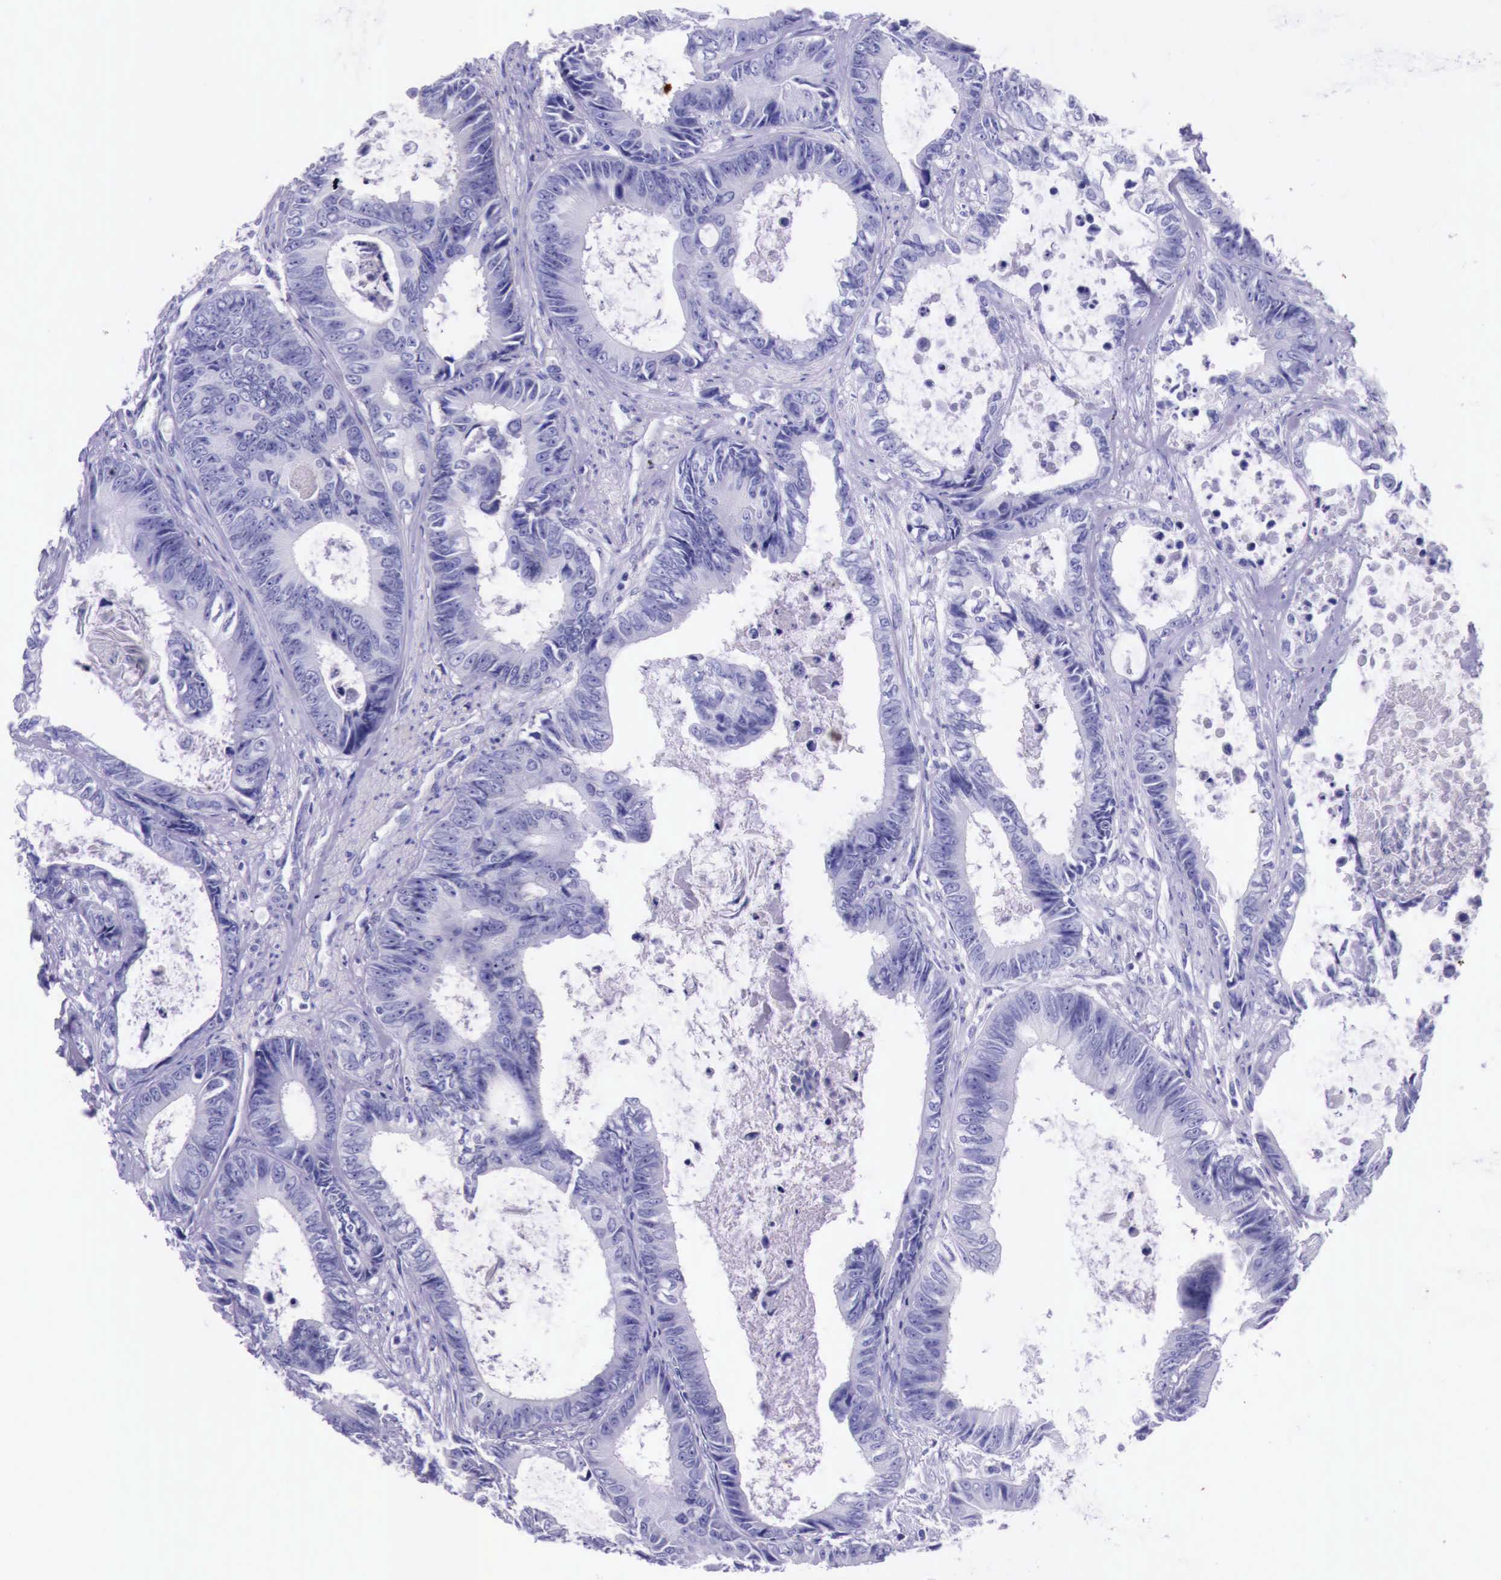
{"staining": {"intensity": "negative", "quantity": "none", "location": "none"}, "tissue": "colorectal cancer", "cell_type": "Tumor cells", "image_type": "cancer", "snomed": [{"axis": "morphology", "description": "Adenocarcinoma, NOS"}, {"axis": "topography", "description": "Rectum"}], "caption": "DAB immunohistochemical staining of colorectal cancer shows no significant positivity in tumor cells.", "gene": "ESR1", "patient": {"sex": "female", "age": 98}}